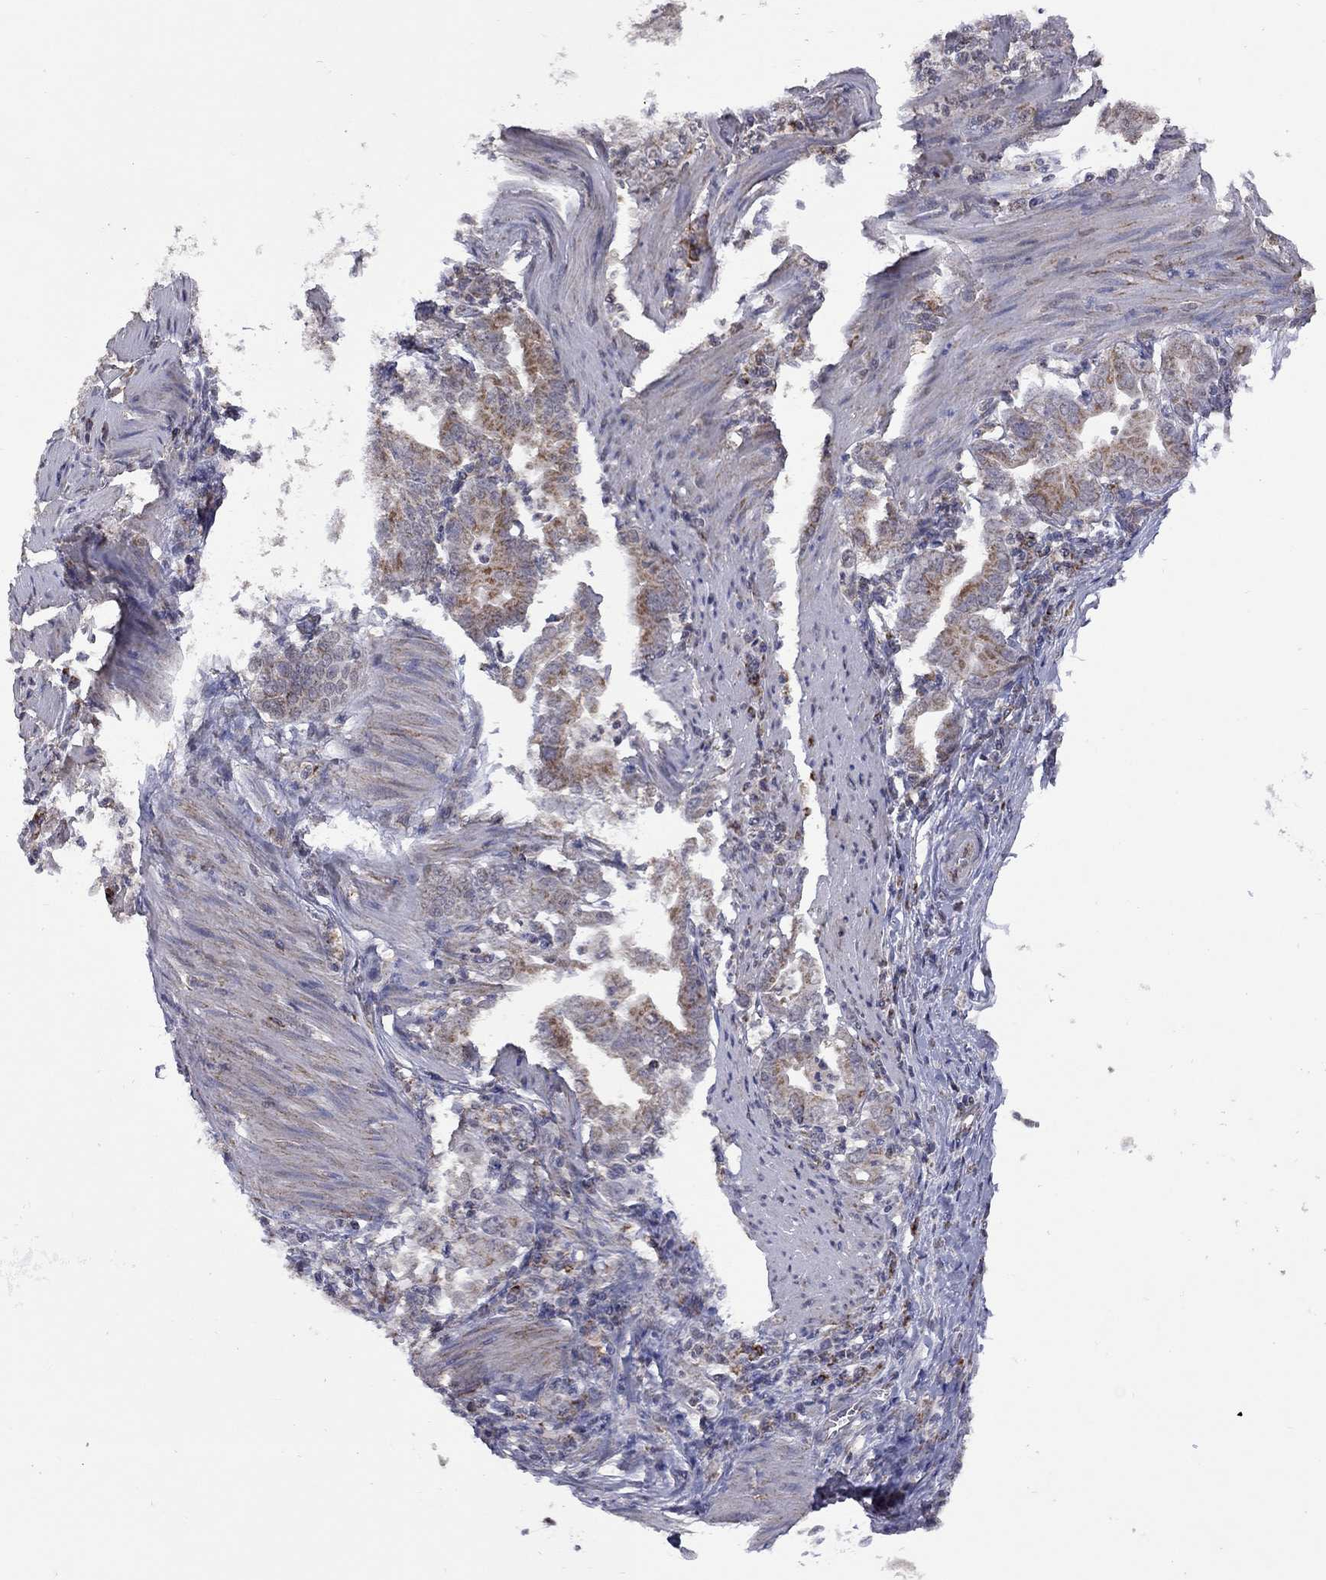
{"staining": {"intensity": "moderate", "quantity": ">75%", "location": "cytoplasmic/membranous"}, "tissue": "stomach cancer", "cell_type": "Tumor cells", "image_type": "cancer", "snomed": [{"axis": "morphology", "description": "Adenocarcinoma, NOS"}, {"axis": "topography", "description": "Stomach, upper"}], "caption": "Moderate cytoplasmic/membranous staining for a protein is seen in about >75% of tumor cells of stomach cancer (adenocarcinoma) using IHC.", "gene": "NDUFB1", "patient": {"sex": "female", "age": 79}}